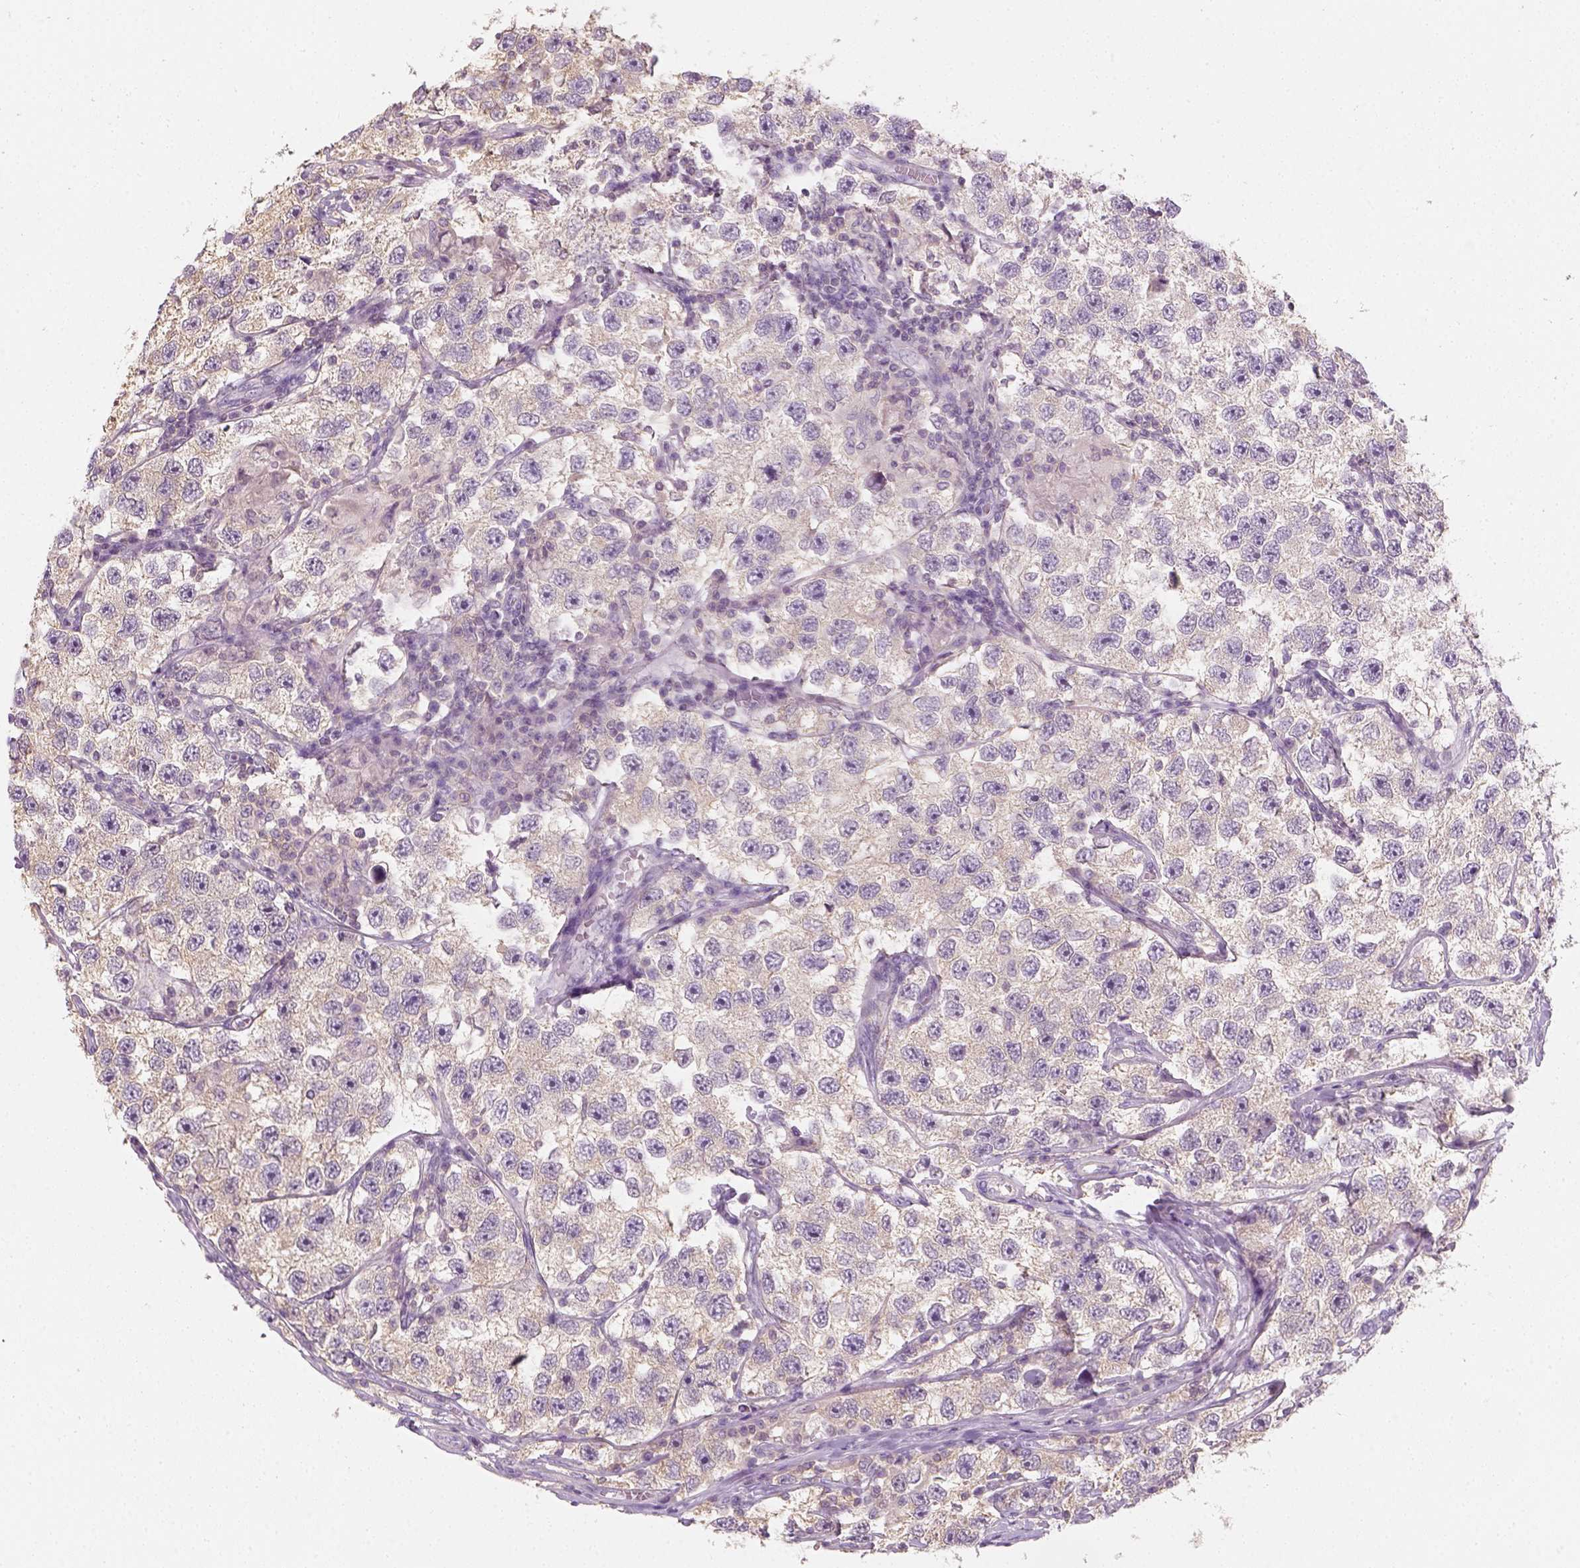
{"staining": {"intensity": "negative", "quantity": "none", "location": "none"}, "tissue": "testis cancer", "cell_type": "Tumor cells", "image_type": "cancer", "snomed": [{"axis": "morphology", "description": "Seminoma, NOS"}, {"axis": "topography", "description": "Testis"}], "caption": "Testis cancer (seminoma) was stained to show a protein in brown. There is no significant positivity in tumor cells. The staining was performed using DAB (3,3'-diaminobenzidine) to visualize the protein expression in brown, while the nuclei were stained in blue with hematoxylin (Magnification: 20x).", "gene": "EPHB1", "patient": {"sex": "male", "age": 26}}